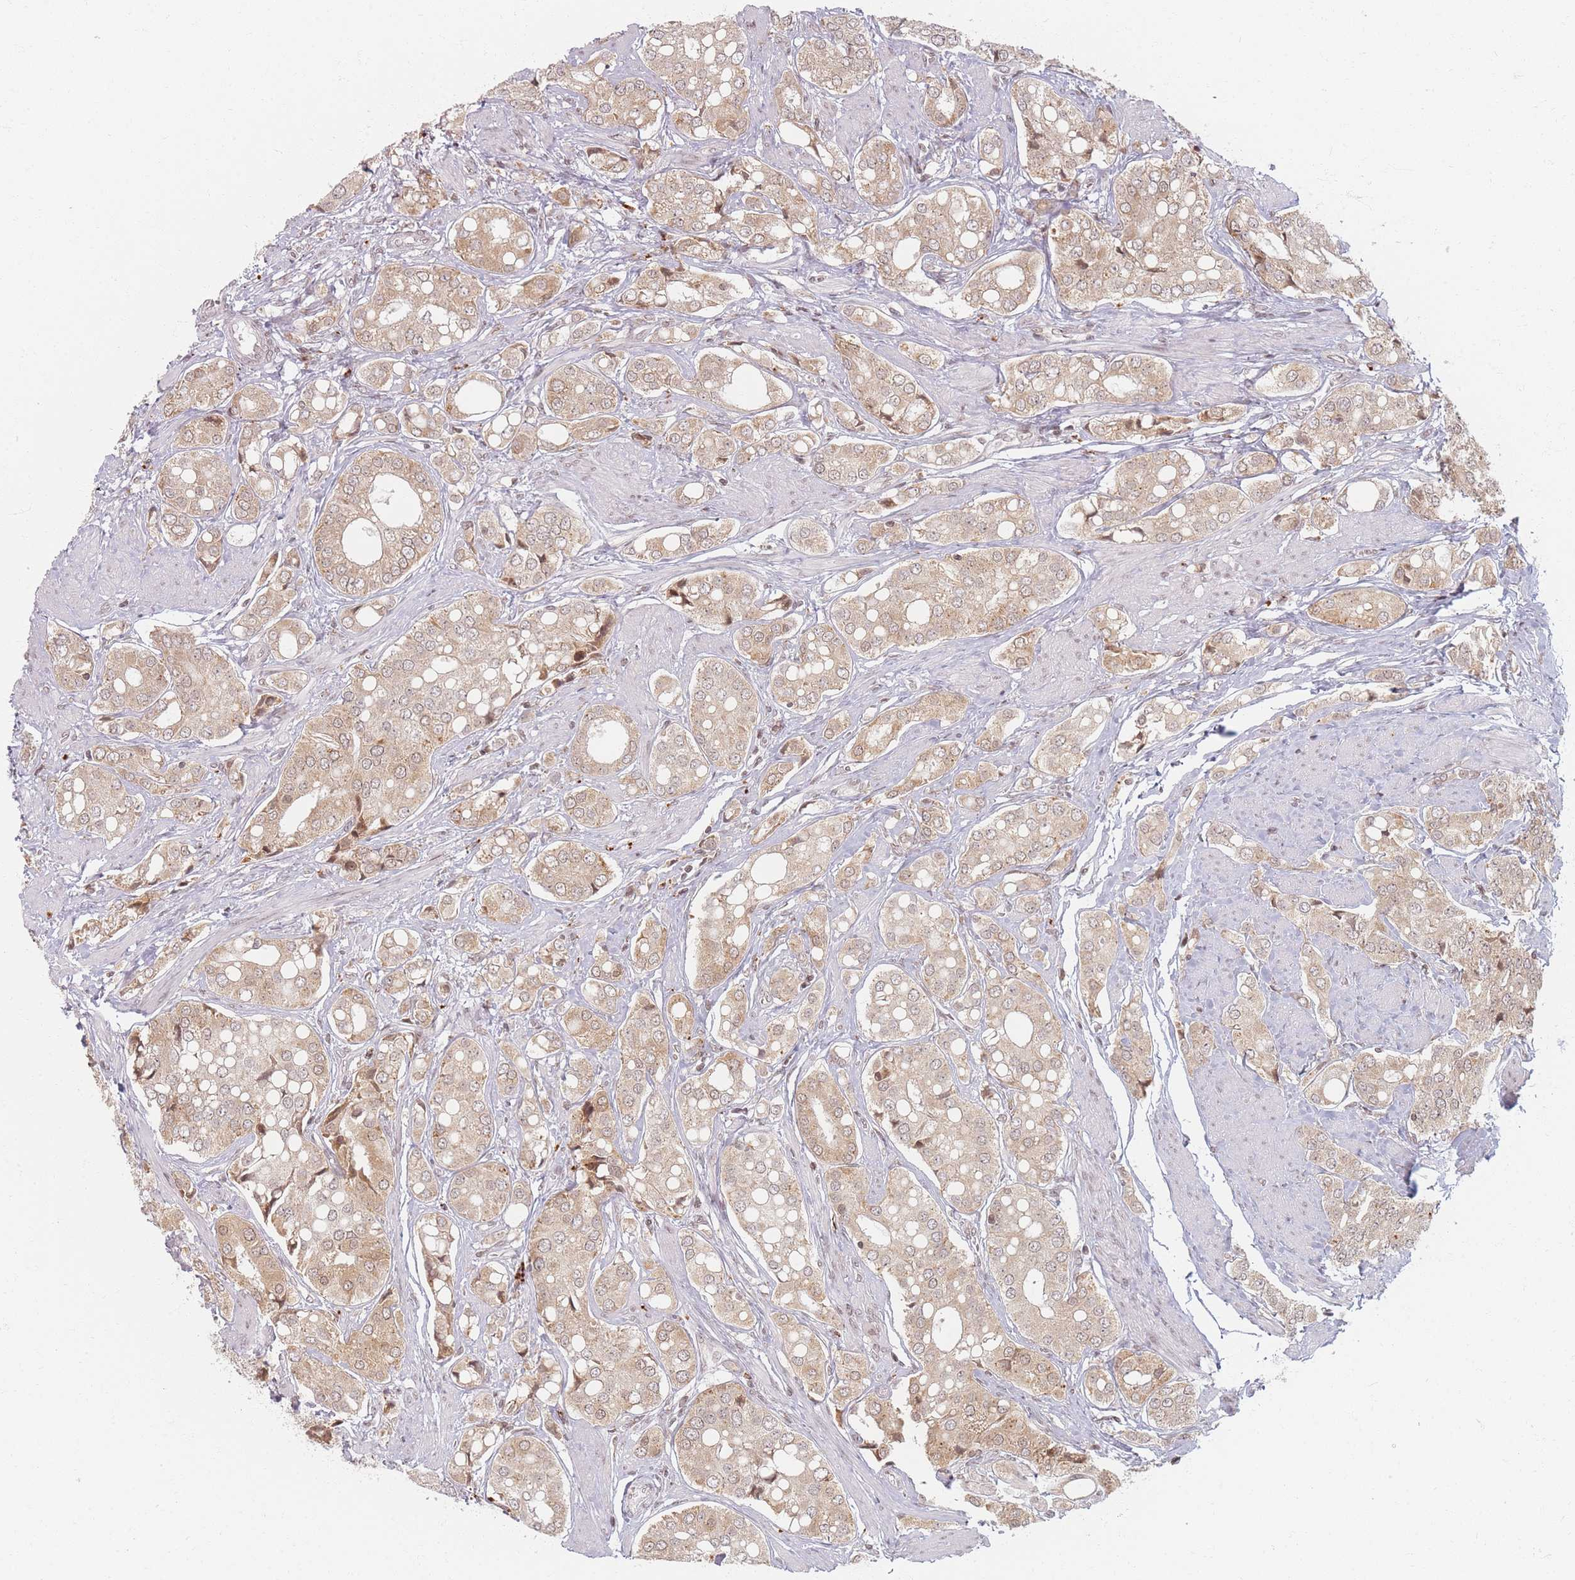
{"staining": {"intensity": "moderate", "quantity": ">75%", "location": "cytoplasmic/membranous,nuclear"}, "tissue": "prostate cancer", "cell_type": "Tumor cells", "image_type": "cancer", "snomed": [{"axis": "morphology", "description": "Adenocarcinoma, High grade"}, {"axis": "topography", "description": "Prostate"}], "caption": "A brown stain shows moderate cytoplasmic/membranous and nuclear staining of a protein in human prostate adenocarcinoma (high-grade) tumor cells. The protein is stained brown, and the nuclei are stained in blue (DAB IHC with brightfield microscopy, high magnification).", "gene": "SPATA45", "patient": {"sex": "male", "age": 71}}